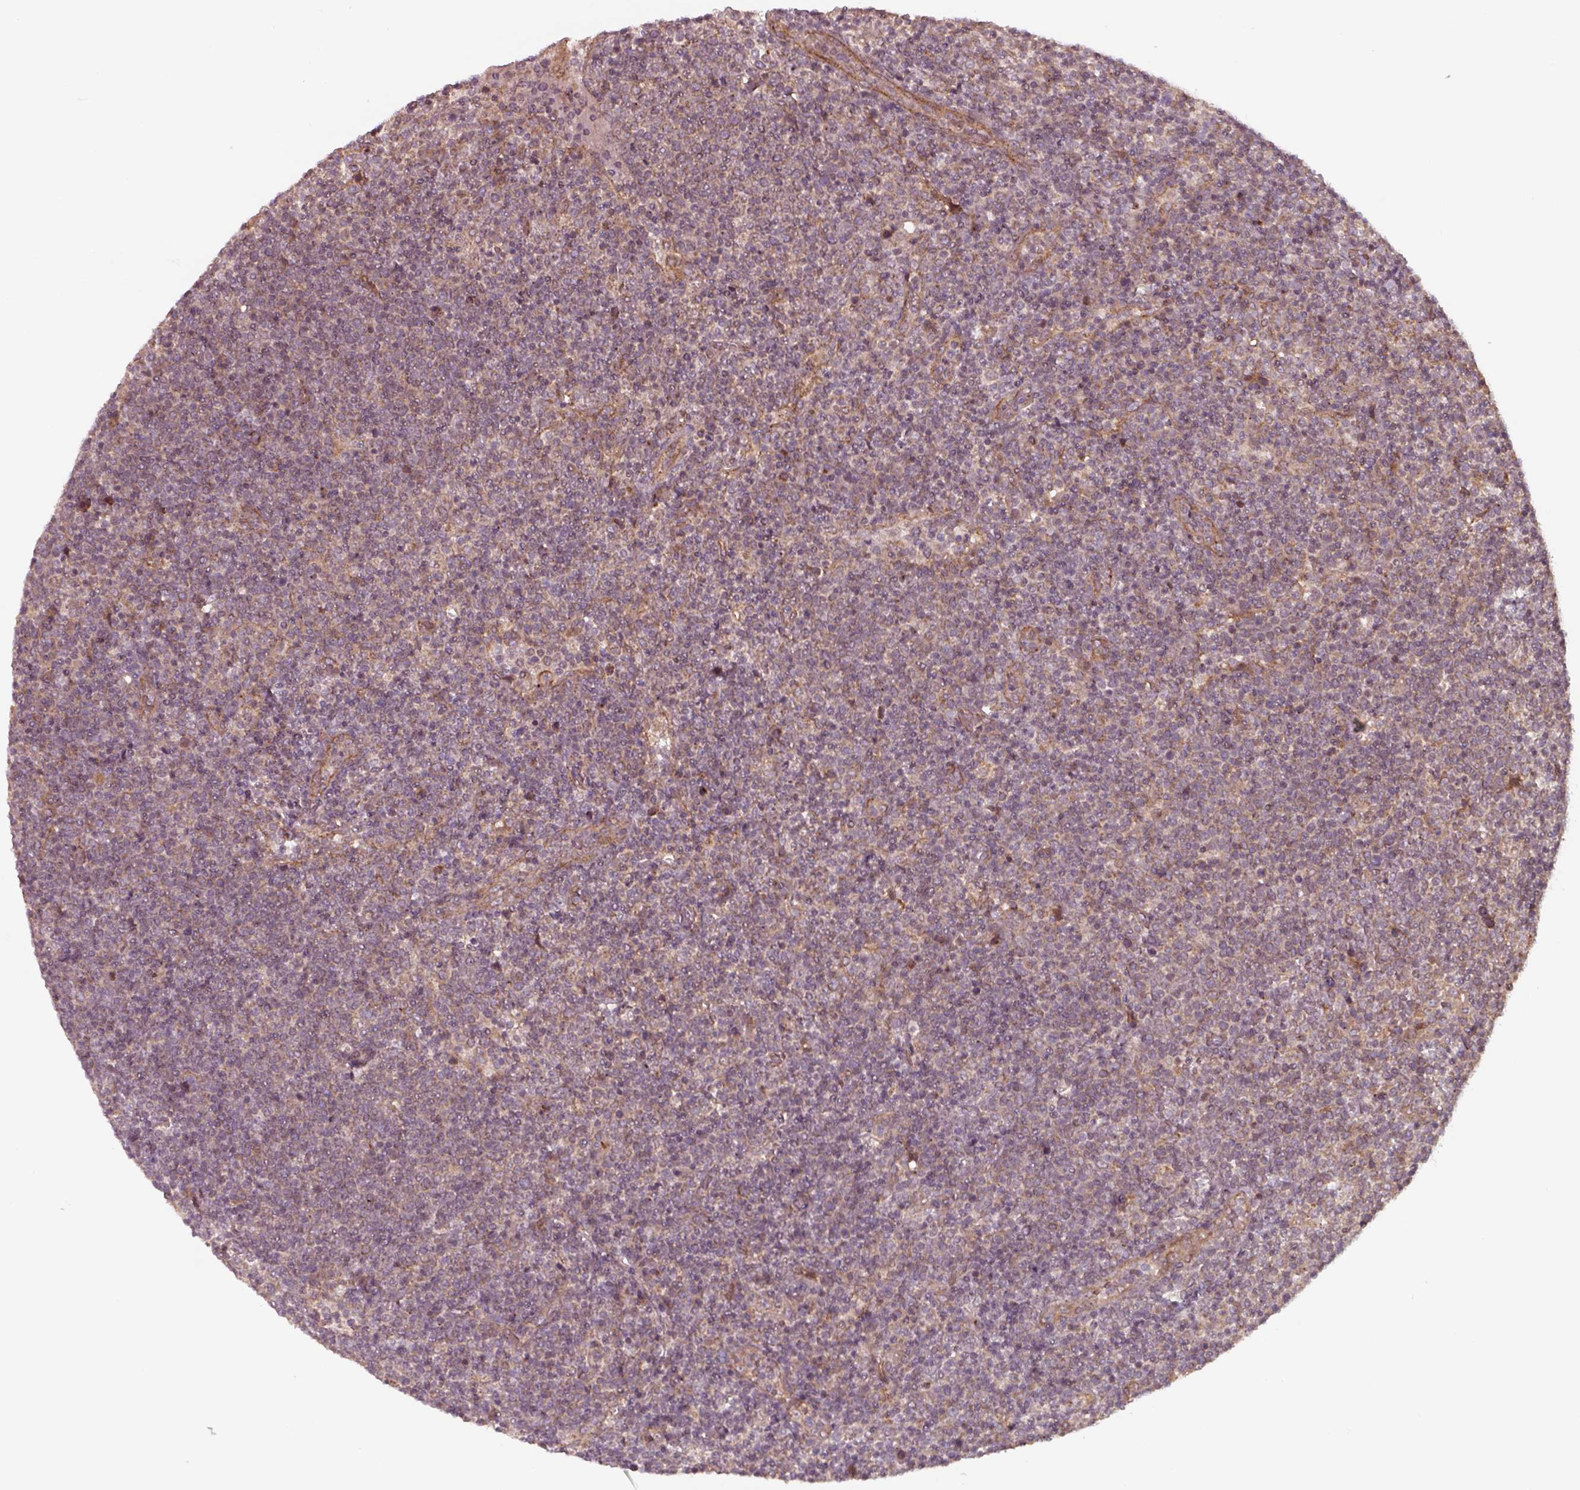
{"staining": {"intensity": "weak", "quantity": "<25%", "location": "cytoplasmic/membranous"}, "tissue": "lymphoma", "cell_type": "Tumor cells", "image_type": "cancer", "snomed": [{"axis": "morphology", "description": "Malignant lymphoma, non-Hodgkin's type, High grade"}, {"axis": "topography", "description": "Lymph node"}], "caption": "This image is of high-grade malignant lymphoma, non-Hodgkin's type stained with IHC to label a protein in brown with the nuclei are counter-stained blue. There is no positivity in tumor cells.", "gene": "CHMP3", "patient": {"sex": "male", "age": 61}}